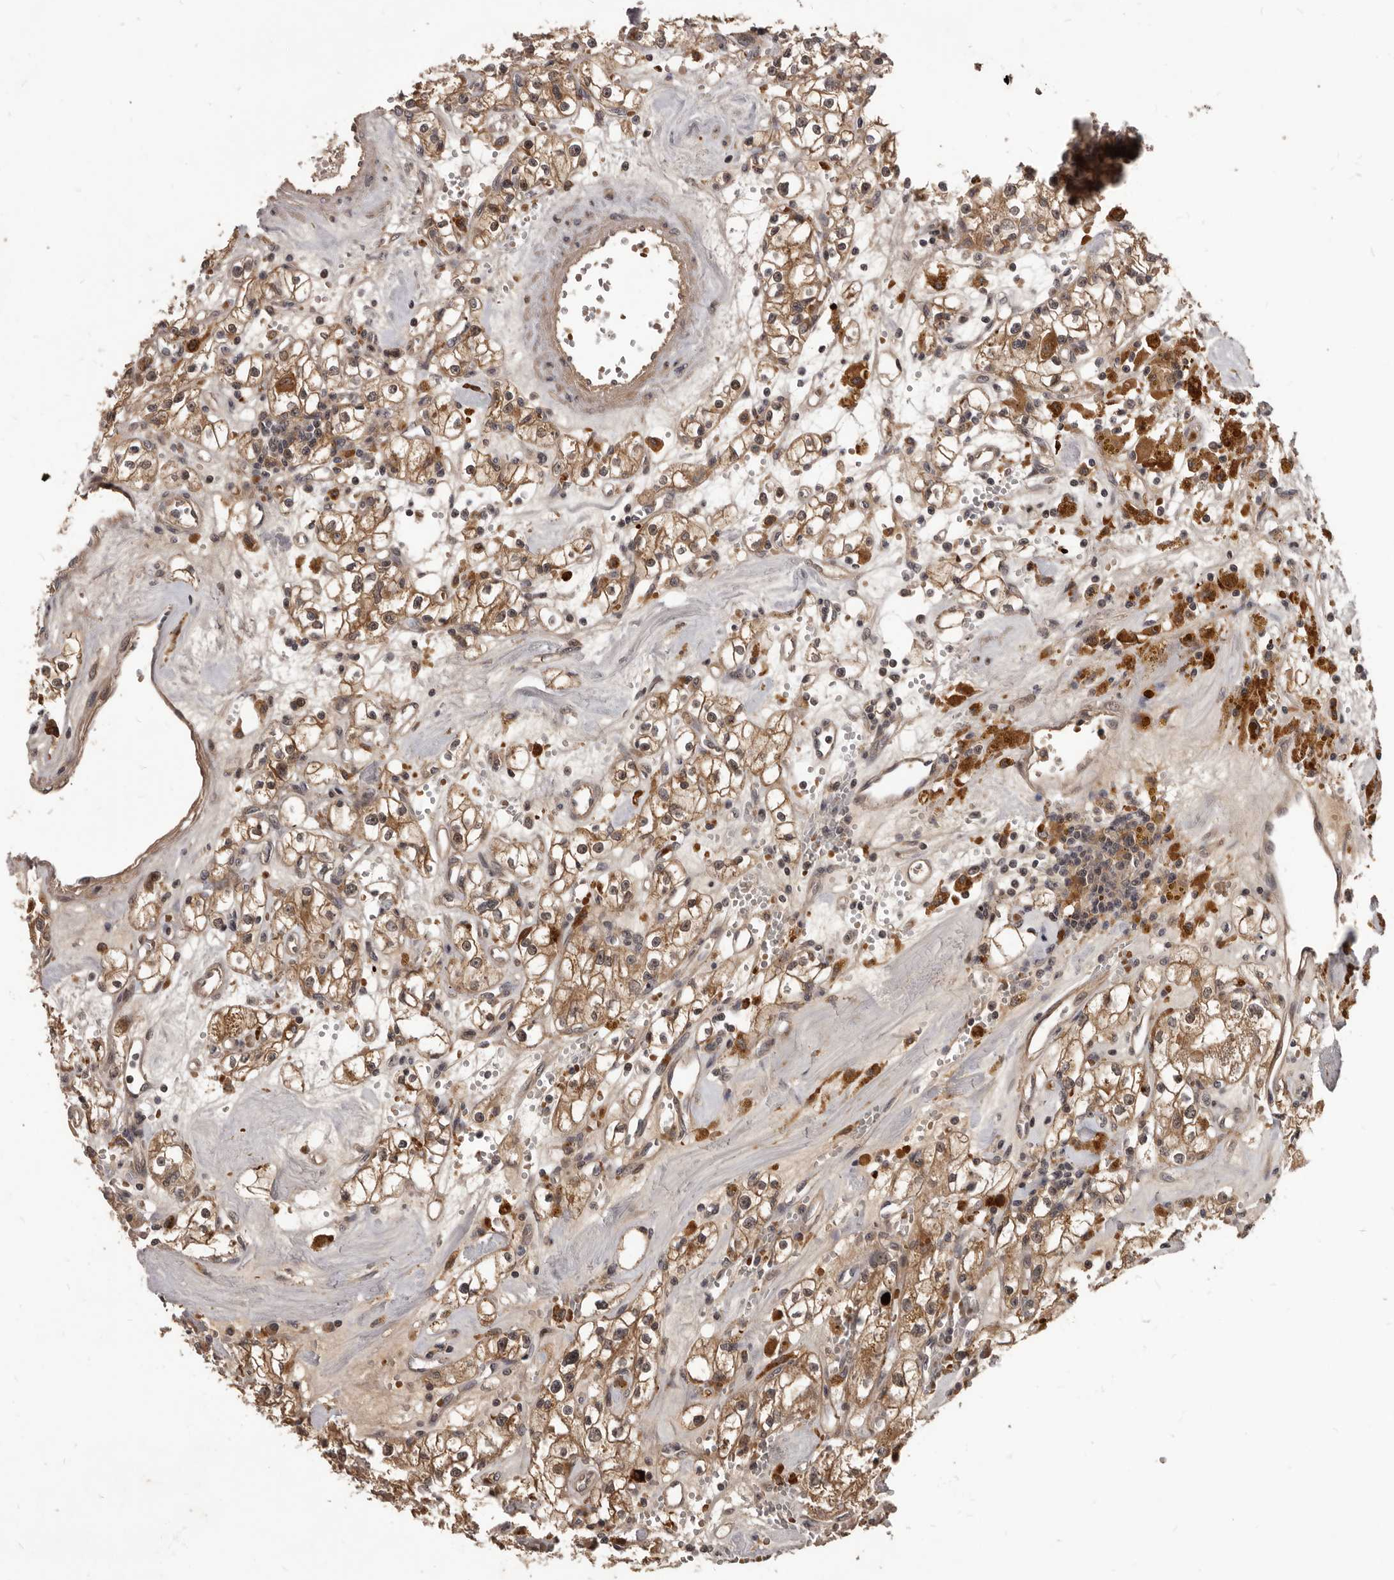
{"staining": {"intensity": "moderate", "quantity": ">75%", "location": "cytoplasmic/membranous,nuclear"}, "tissue": "renal cancer", "cell_type": "Tumor cells", "image_type": "cancer", "snomed": [{"axis": "morphology", "description": "Adenocarcinoma, NOS"}, {"axis": "topography", "description": "Kidney"}], "caption": "Tumor cells show medium levels of moderate cytoplasmic/membranous and nuclear expression in approximately >75% of cells in human renal adenocarcinoma. The protein of interest is stained brown, and the nuclei are stained in blue (DAB (3,3'-diaminobenzidine) IHC with brightfield microscopy, high magnification).", "gene": "GABPB2", "patient": {"sex": "male", "age": 56}}